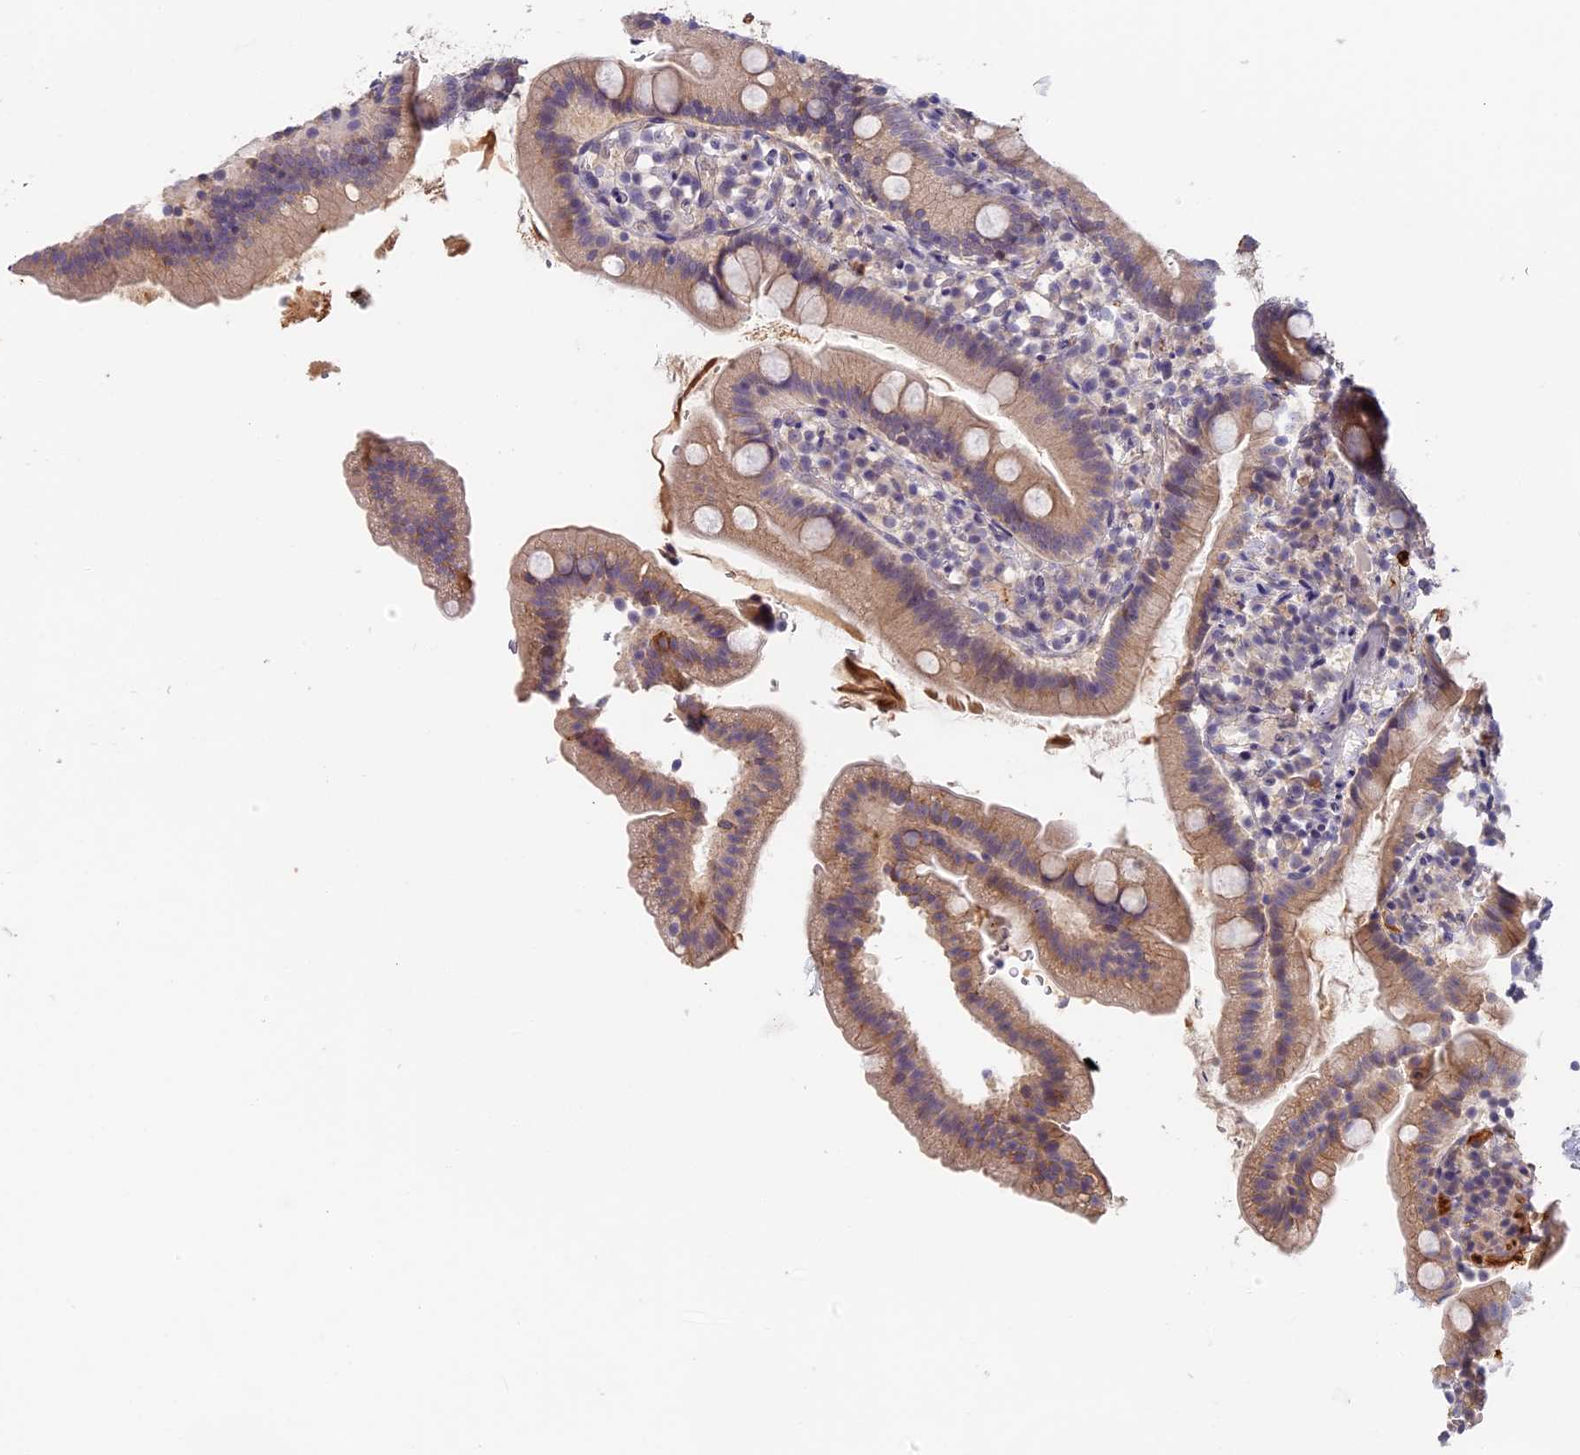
{"staining": {"intensity": "moderate", "quantity": ">75%", "location": "cytoplasmic/membranous"}, "tissue": "duodenum", "cell_type": "Glandular cells", "image_type": "normal", "snomed": [{"axis": "morphology", "description": "Normal tissue, NOS"}, {"axis": "topography", "description": "Duodenum"}], "caption": "Moderate cytoplasmic/membranous positivity for a protein is present in about >75% of glandular cells of unremarkable duodenum using immunohistochemistry (IHC).", "gene": "ADGRD1", "patient": {"sex": "female", "age": 67}}